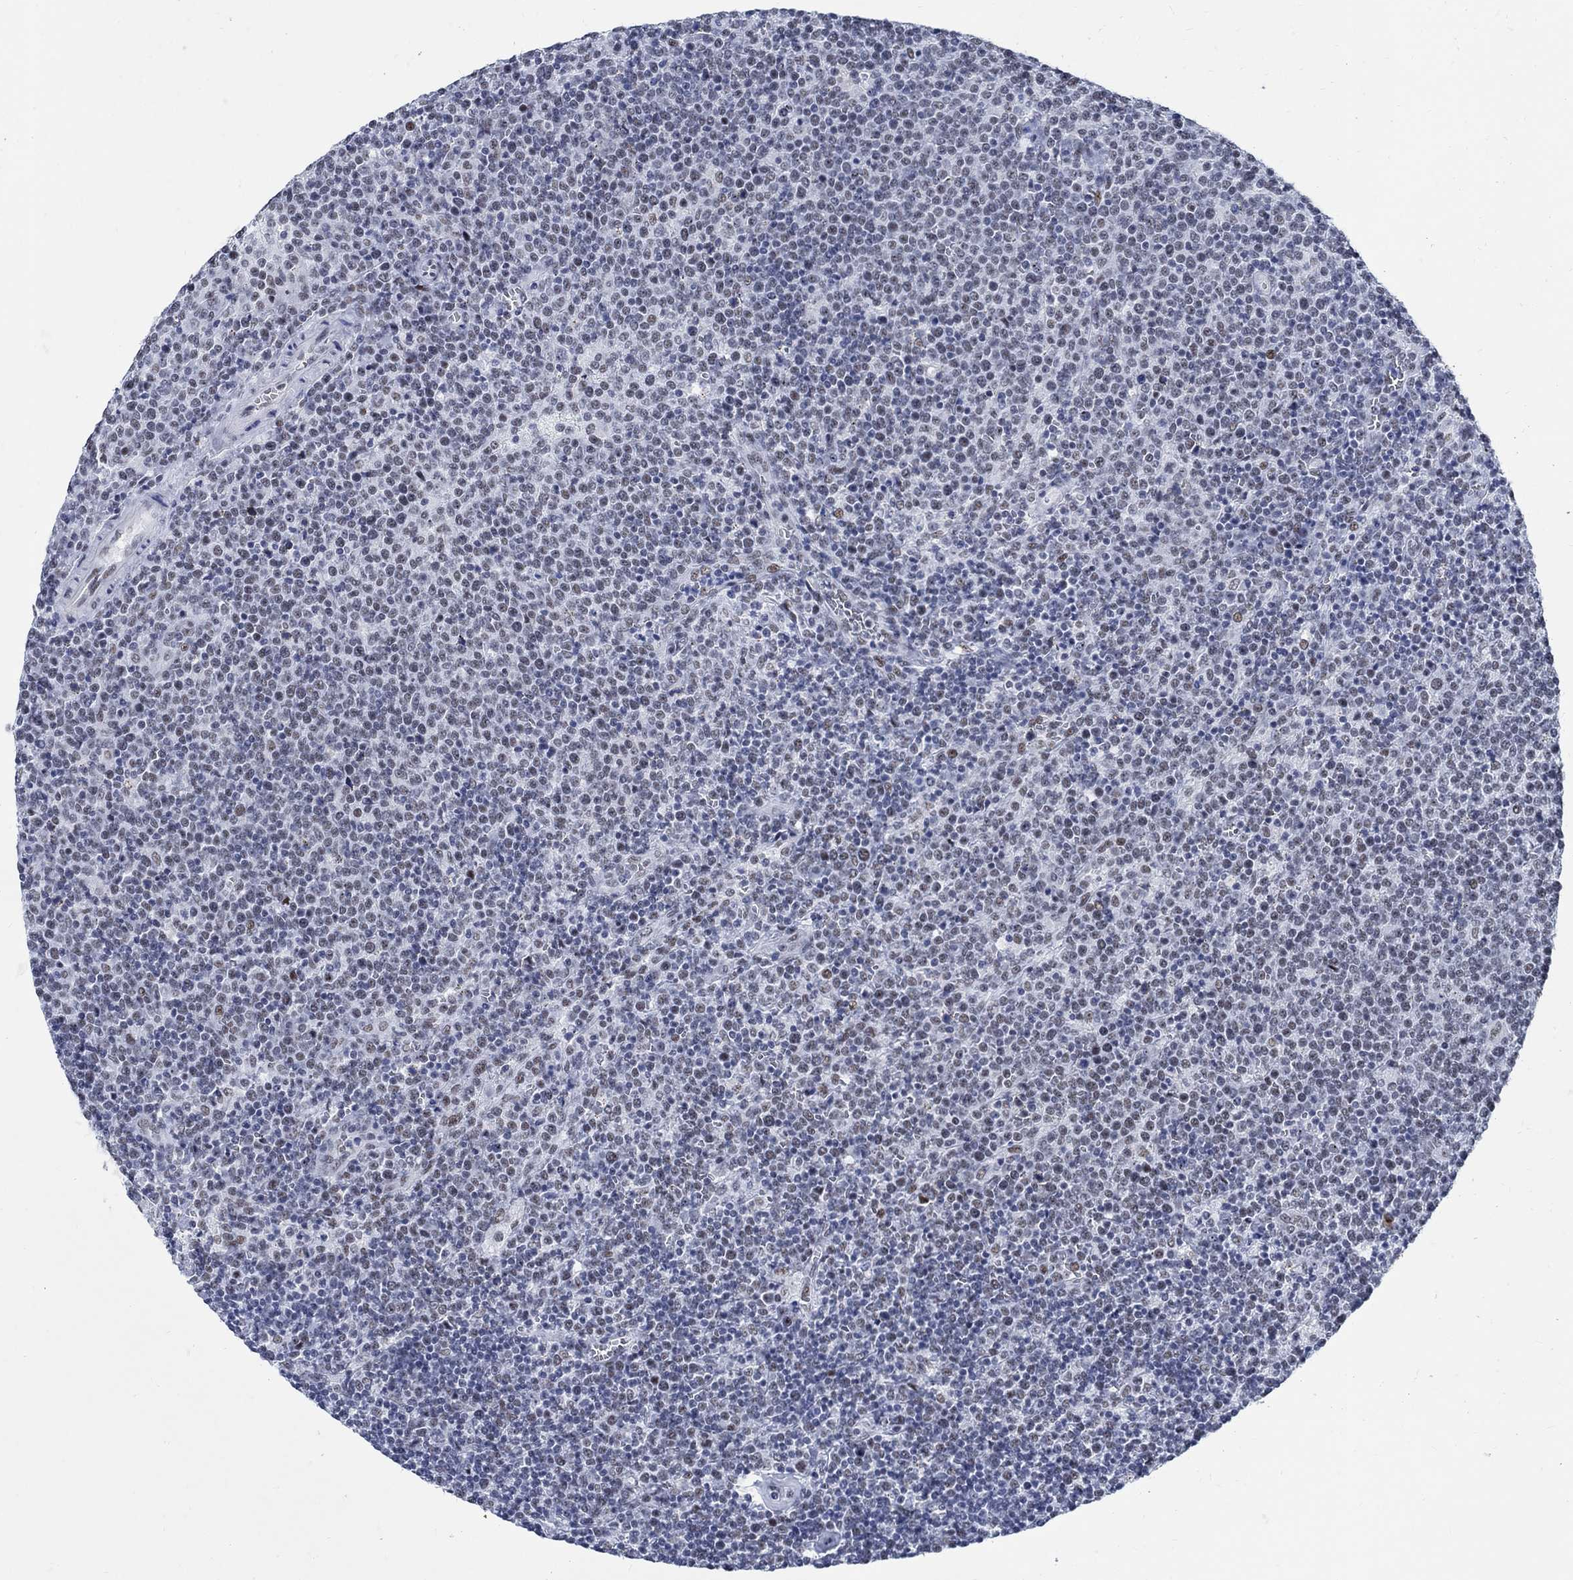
{"staining": {"intensity": "negative", "quantity": "none", "location": "none"}, "tissue": "lymphoma", "cell_type": "Tumor cells", "image_type": "cancer", "snomed": [{"axis": "morphology", "description": "Malignant lymphoma, non-Hodgkin's type, High grade"}, {"axis": "topography", "description": "Lymph node"}], "caption": "Immunohistochemical staining of lymphoma displays no significant staining in tumor cells. (IHC, brightfield microscopy, high magnification).", "gene": "DLK1", "patient": {"sex": "male", "age": 61}}